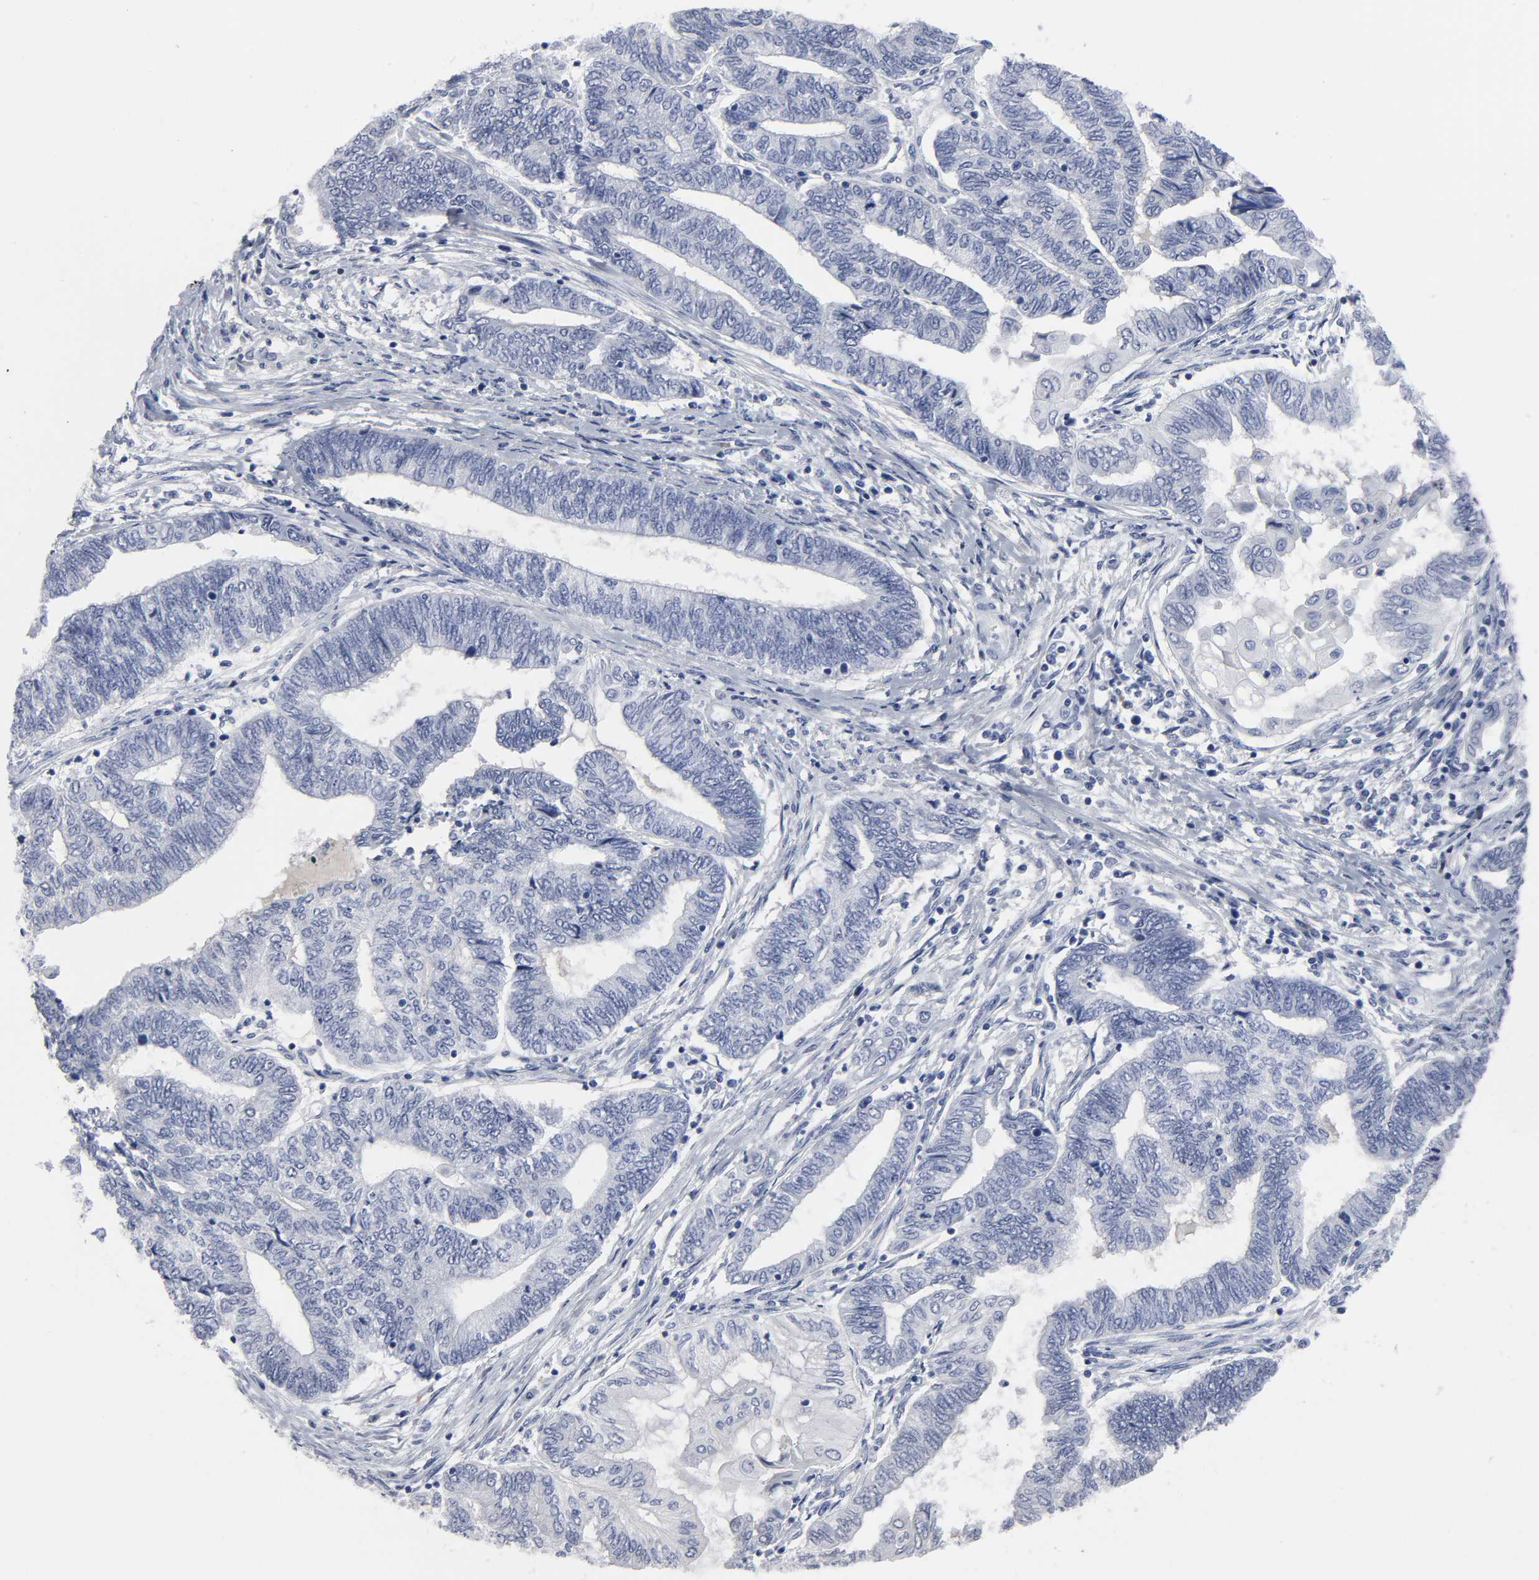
{"staining": {"intensity": "negative", "quantity": "none", "location": "none"}, "tissue": "endometrial cancer", "cell_type": "Tumor cells", "image_type": "cancer", "snomed": [{"axis": "morphology", "description": "Adenocarcinoma, NOS"}, {"axis": "topography", "description": "Uterus"}, {"axis": "topography", "description": "Endometrium"}], "caption": "Tumor cells are negative for protein expression in human endometrial cancer (adenocarcinoma).", "gene": "HNF4A", "patient": {"sex": "female", "age": 70}}